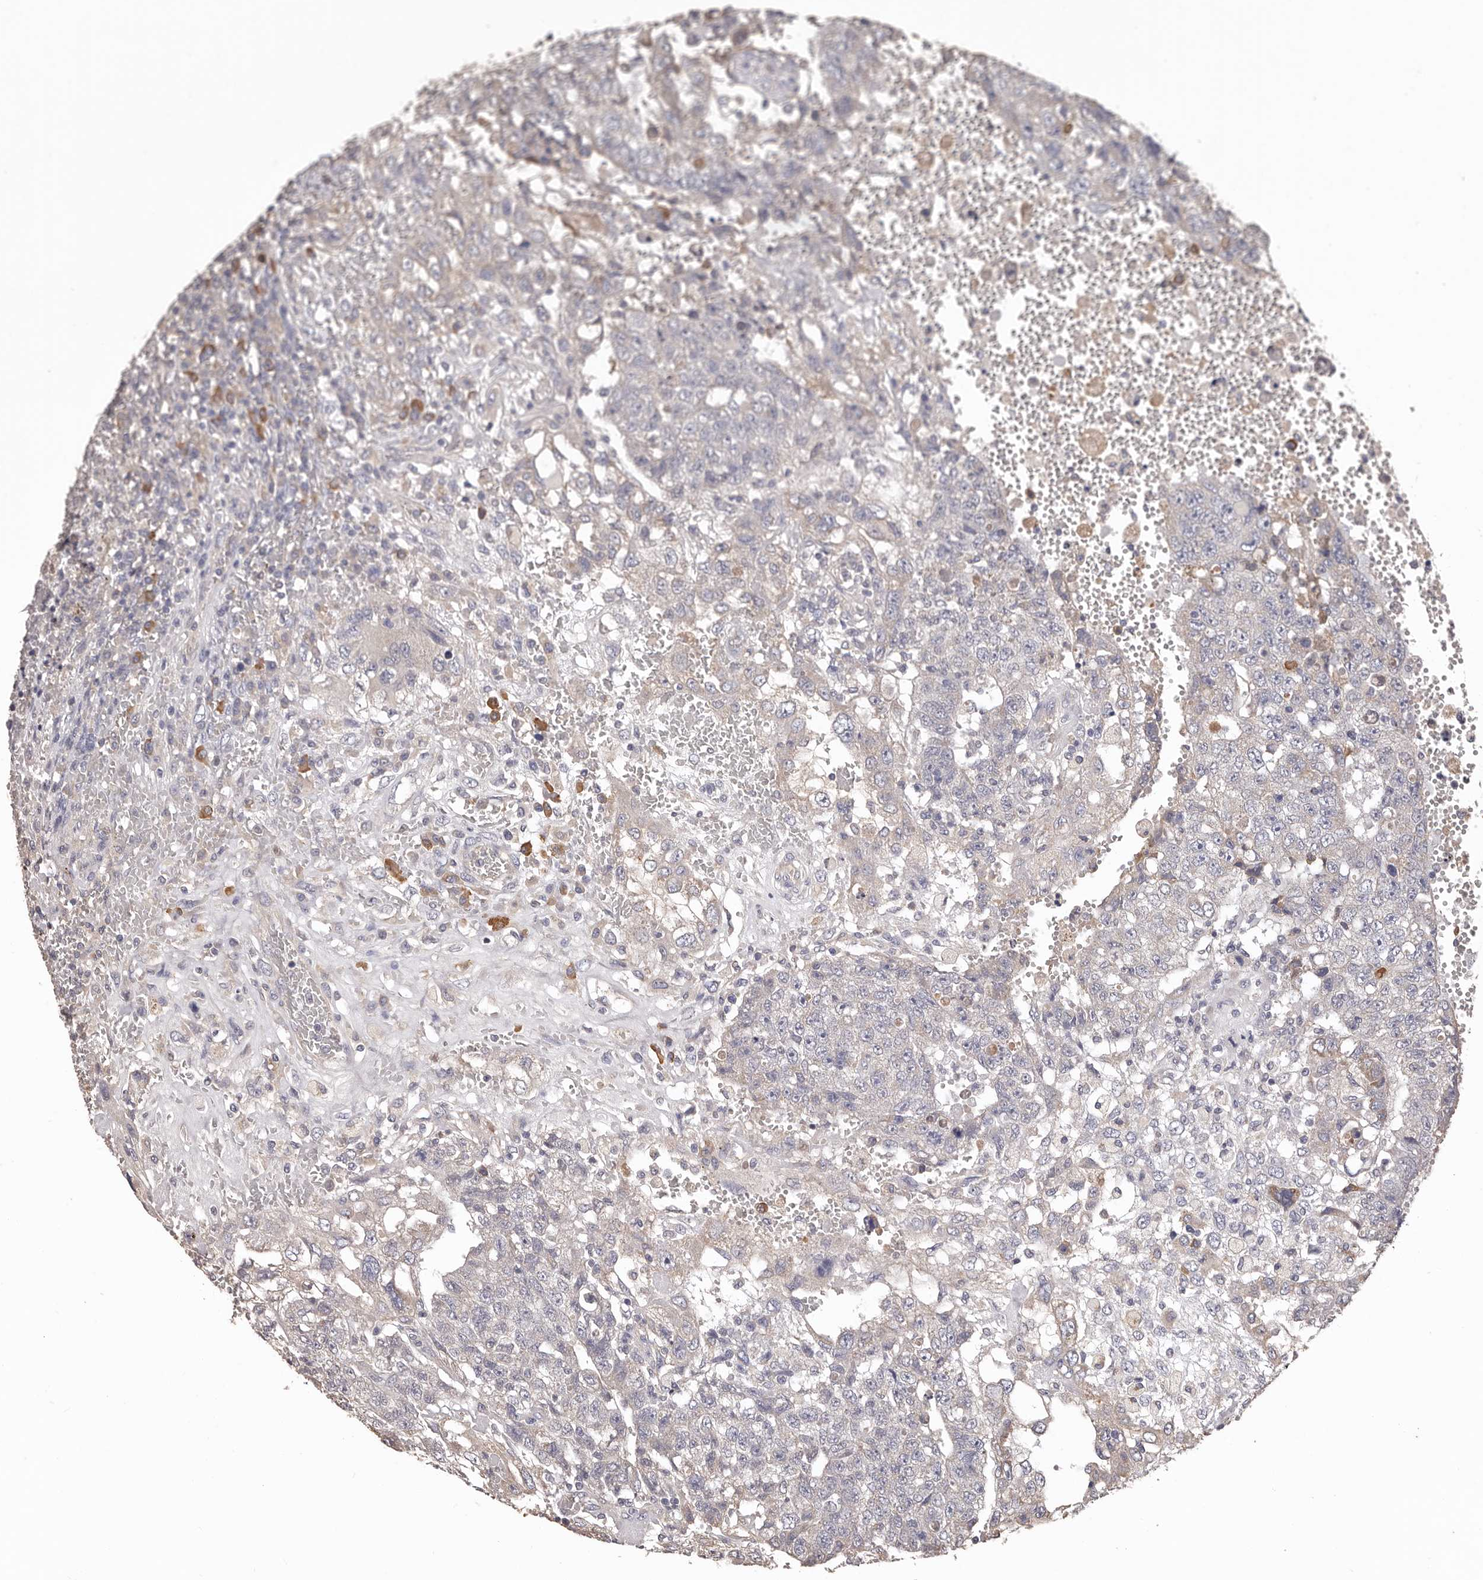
{"staining": {"intensity": "negative", "quantity": "none", "location": "none"}, "tissue": "testis cancer", "cell_type": "Tumor cells", "image_type": "cancer", "snomed": [{"axis": "morphology", "description": "Carcinoma, Embryonal, NOS"}, {"axis": "topography", "description": "Testis"}], "caption": "DAB immunohistochemical staining of human testis cancer (embryonal carcinoma) exhibits no significant expression in tumor cells.", "gene": "ETNK1", "patient": {"sex": "male", "age": 26}}